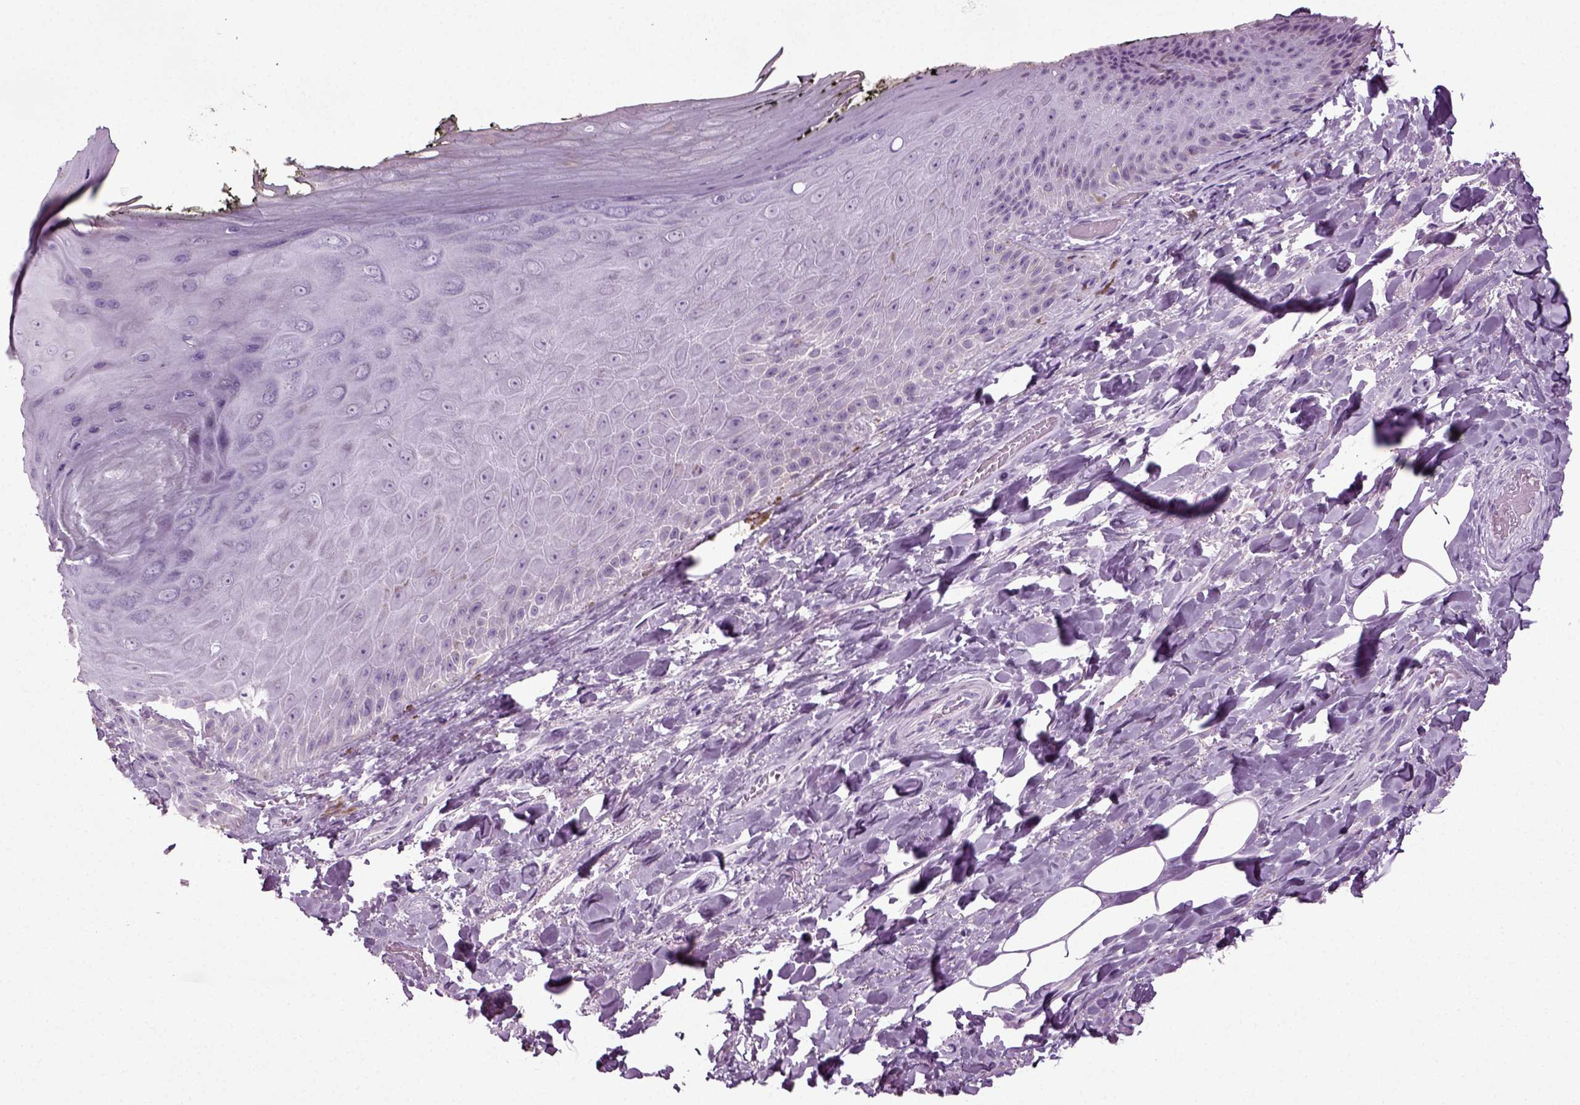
{"staining": {"intensity": "strong", "quantity": "<25%", "location": "cytoplasmic/membranous"}, "tissue": "skin", "cell_type": "Epidermal cells", "image_type": "normal", "snomed": [{"axis": "morphology", "description": "Normal tissue, NOS"}, {"axis": "topography", "description": "Anal"}, {"axis": "topography", "description": "Peripheral nerve tissue"}], "caption": "A high-resolution micrograph shows immunohistochemistry staining of benign skin, which reveals strong cytoplasmic/membranous expression in about <25% of epidermal cells. Nuclei are stained in blue.", "gene": "PRLH", "patient": {"sex": "male", "age": 53}}